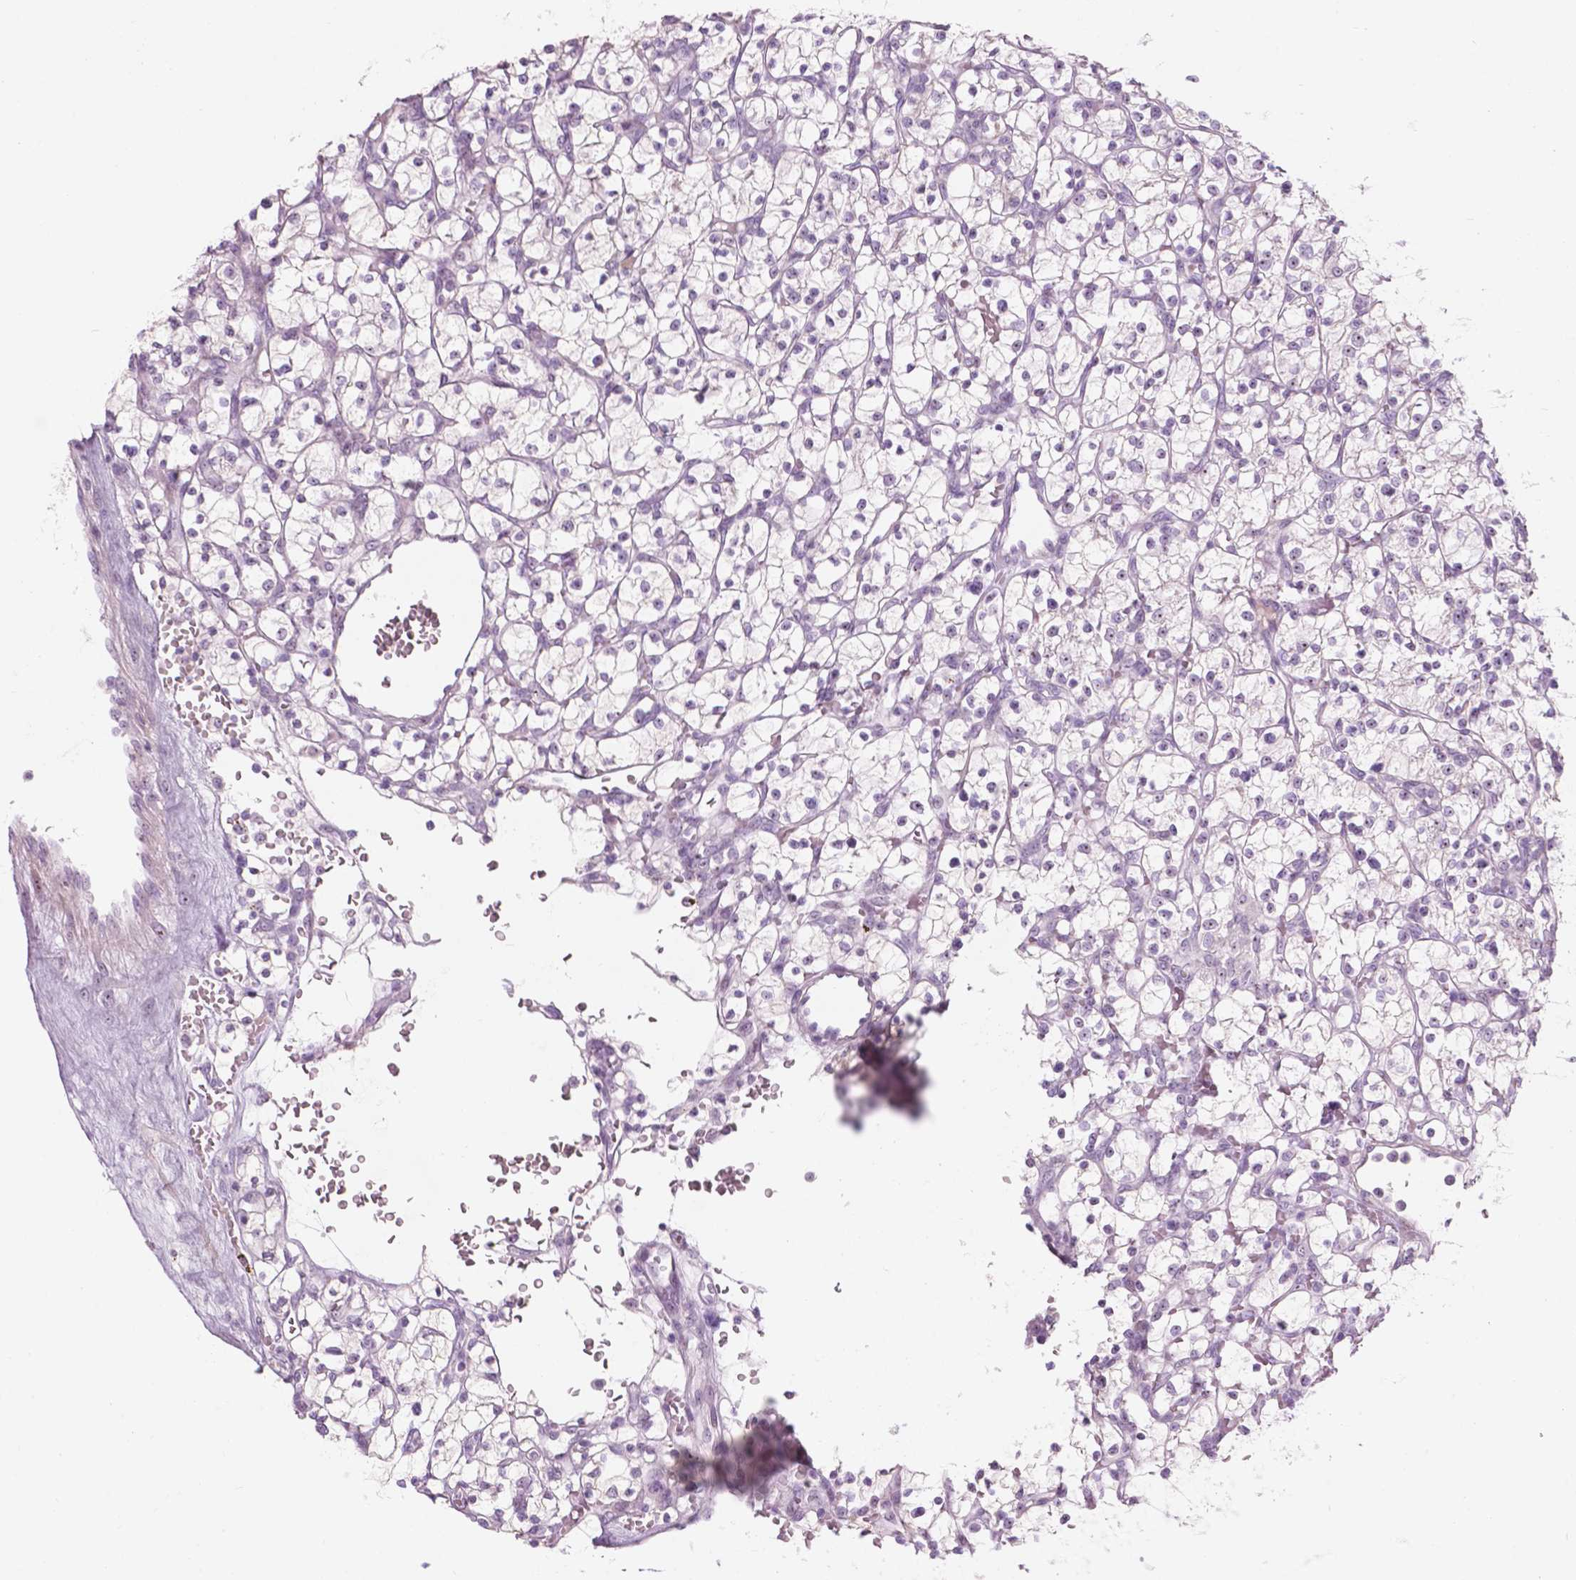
{"staining": {"intensity": "negative", "quantity": "none", "location": "none"}, "tissue": "renal cancer", "cell_type": "Tumor cells", "image_type": "cancer", "snomed": [{"axis": "morphology", "description": "Adenocarcinoma, NOS"}, {"axis": "topography", "description": "Kidney"}], "caption": "A micrograph of renal adenocarcinoma stained for a protein reveals no brown staining in tumor cells.", "gene": "ZNF853", "patient": {"sex": "female", "age": 64}}